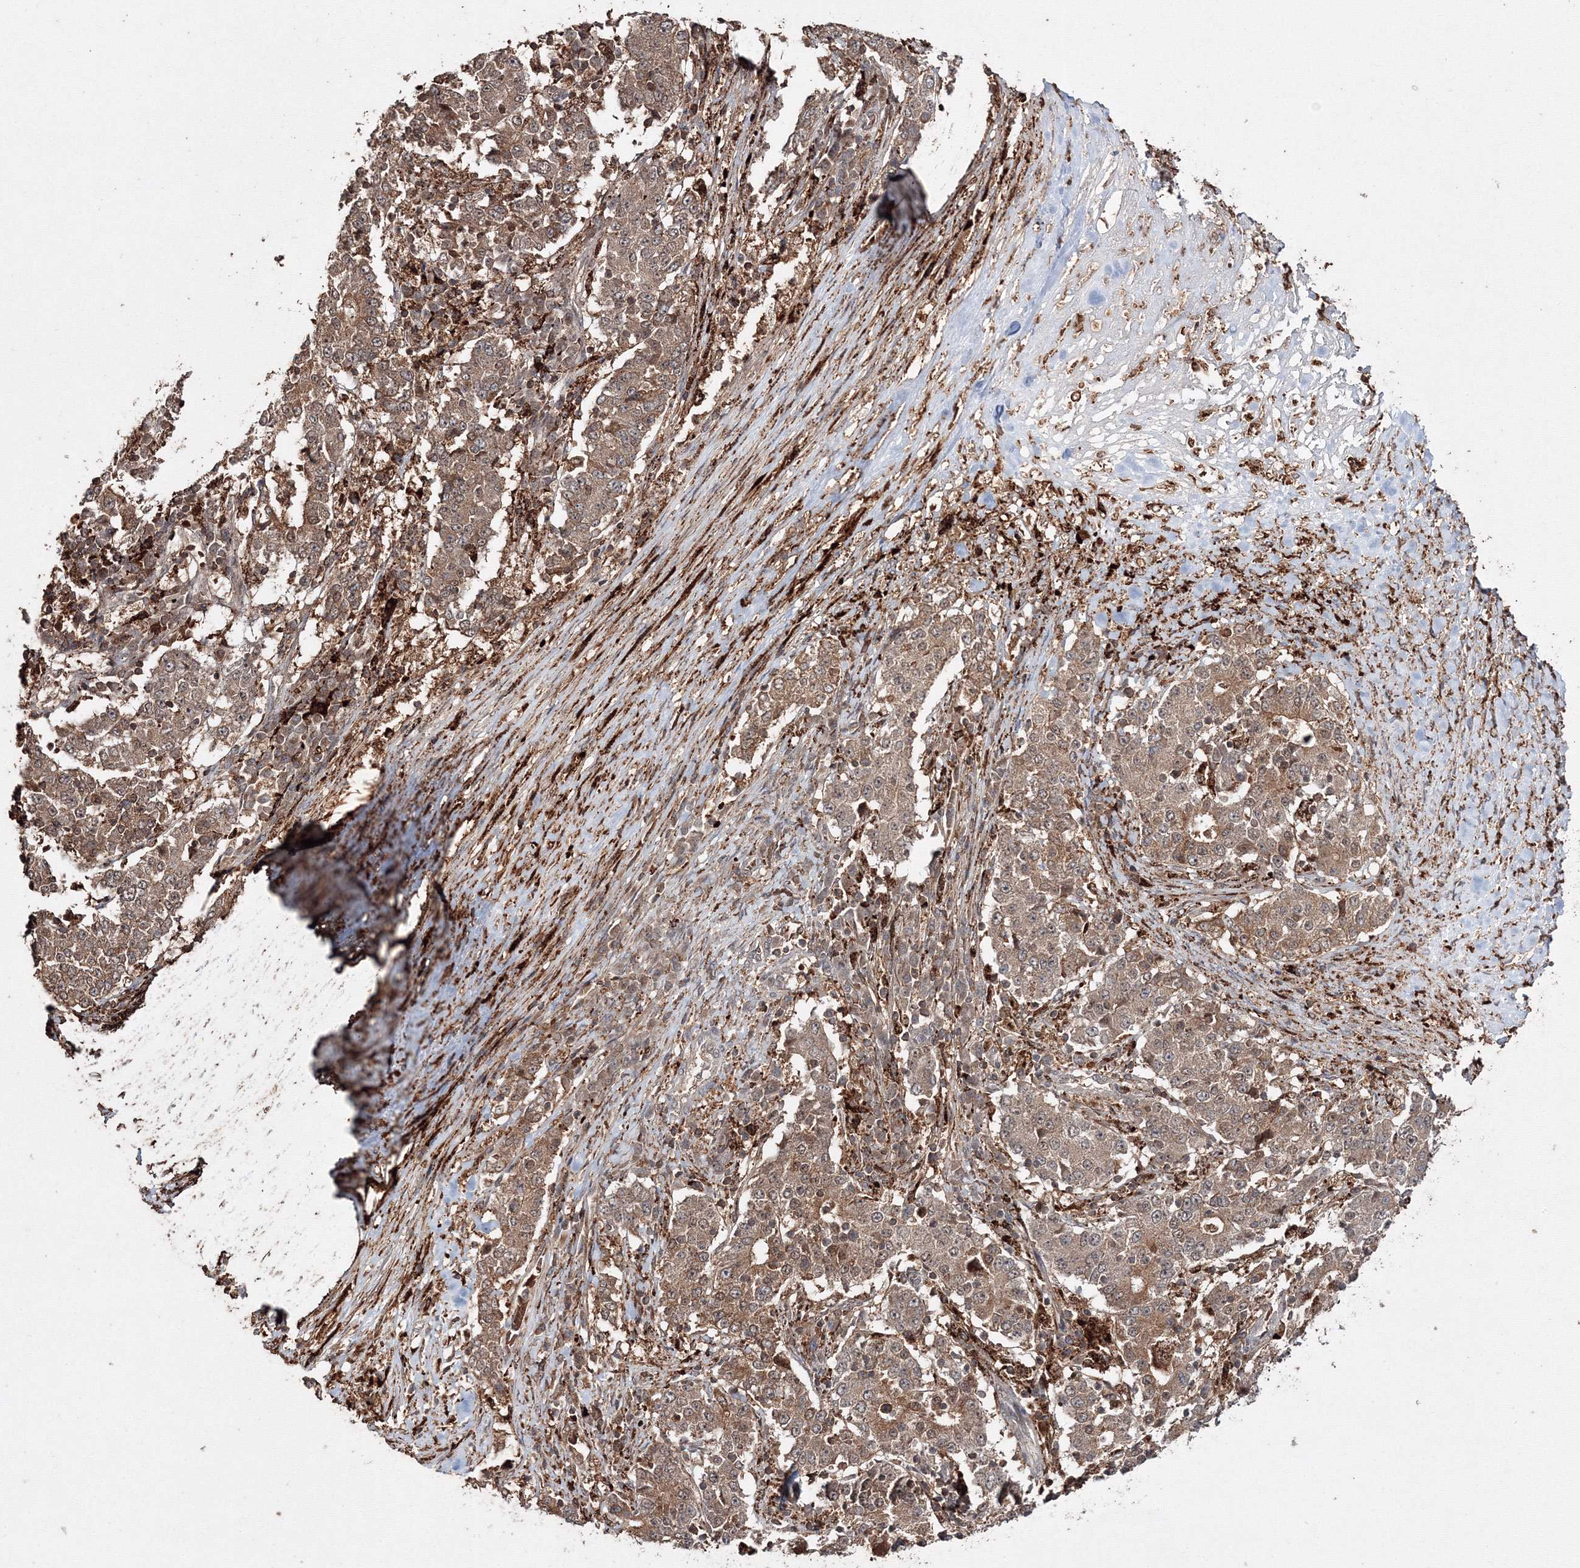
{"staining": {"intensity": "moderate", "quantity": ">75%", "location": "cytoplasmic/membranous"}, "tissue": "stomach cancer", "cell_type": "Tumor cells", "image_type": "cancer", "snomed": [{"axis": "morphology", "description": "Adenocarcinoma, NOS"}, {"axis": "topography", "description": "Stomach"}], "caption": "Stomach cancer was stained to show a protein in brown. There is medium levels of moderate cytoplasmic/membranous staining in about >75% of tumor cells.", "gene": "DDO", "patient": {"sex": "male", "age": 59}}